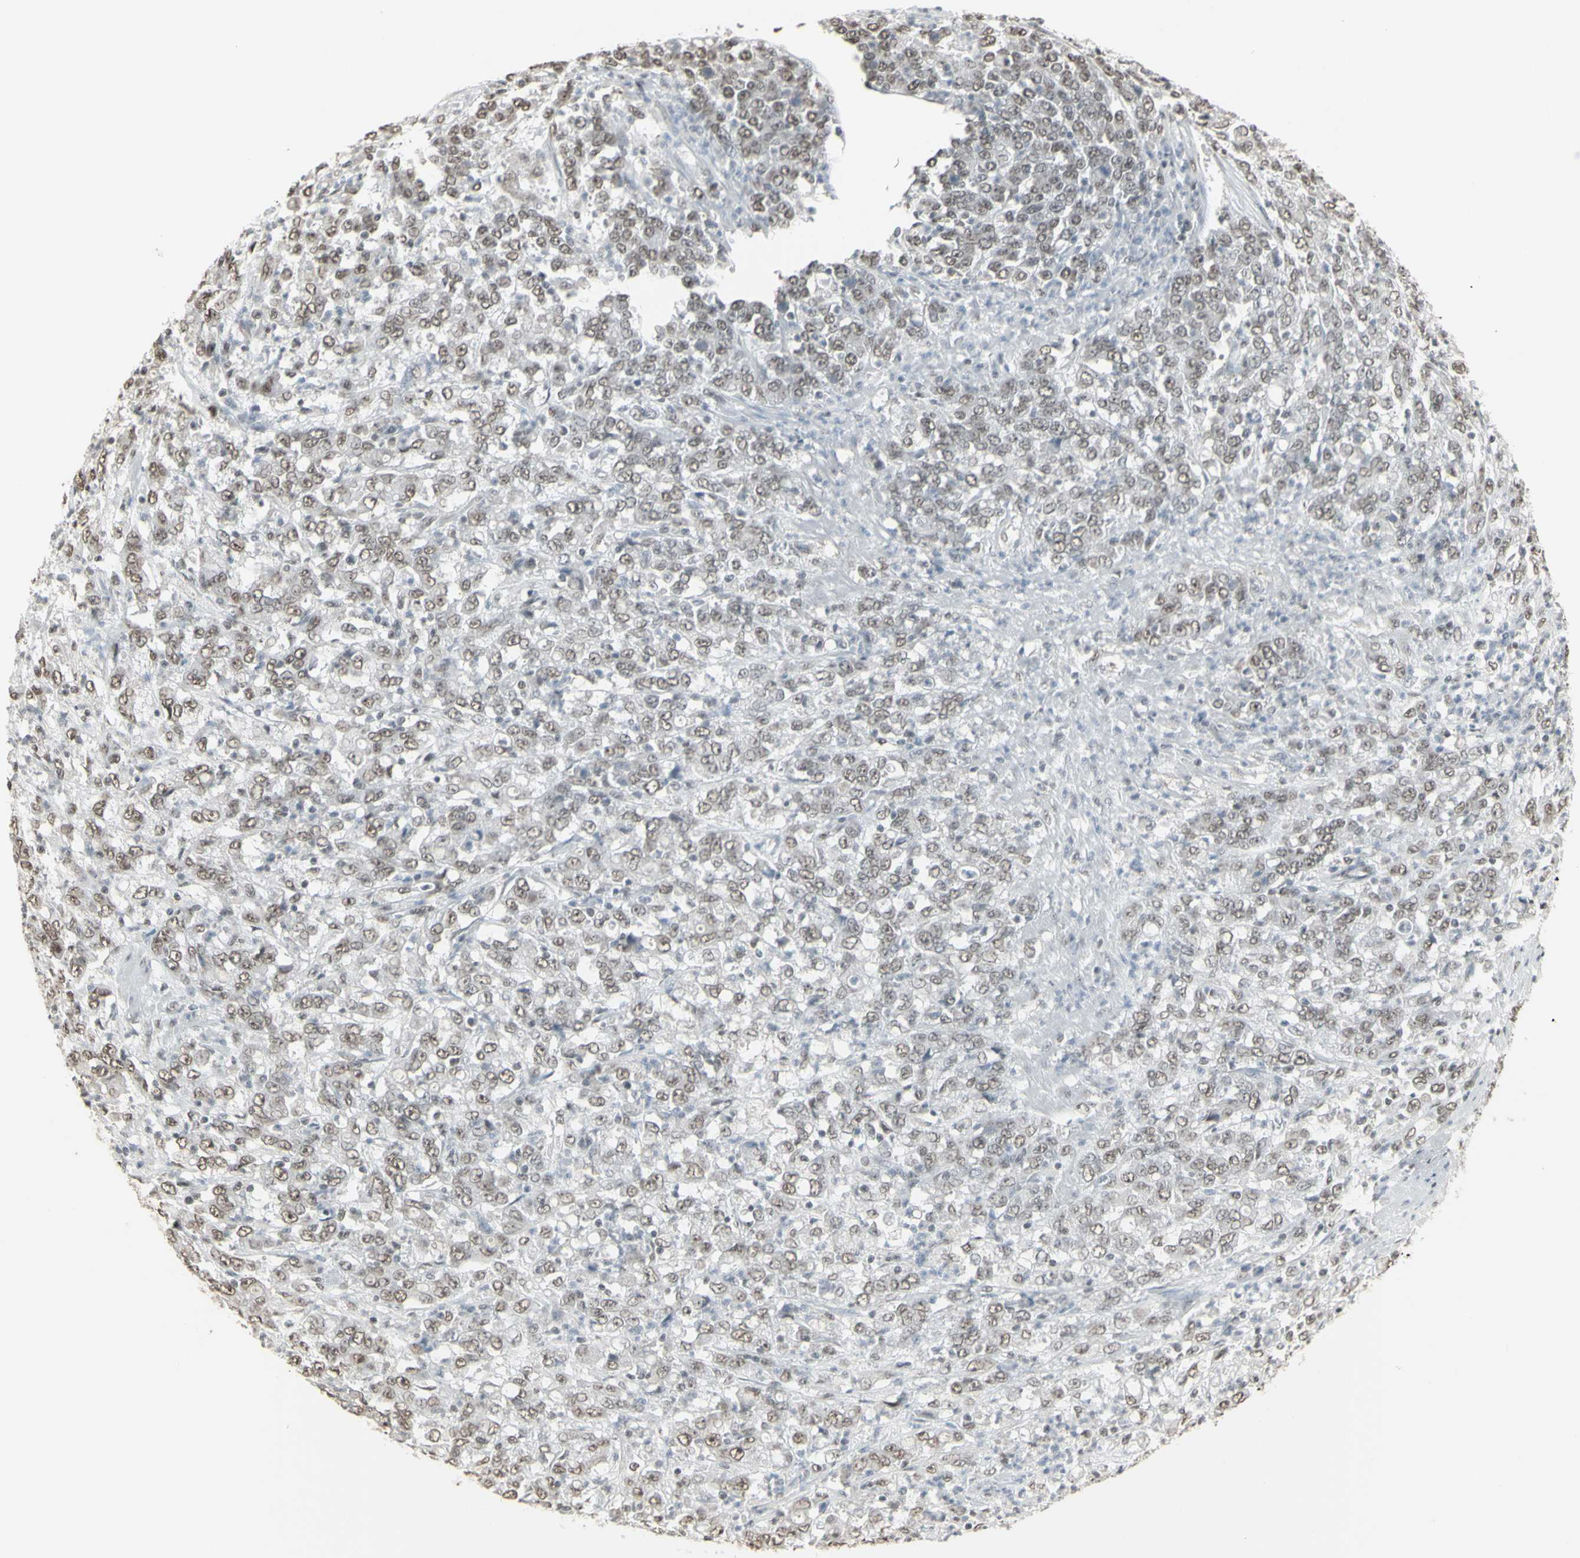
{"staining": {"intensity": "weak", "quantity": ">75%", "location": "nuclear"}, "tissue": "stomach cancer", "cell_type": "Tumor cells", "image_type": "cancer", "snomed": [{"axis": "morphology", "description": "Adenocarcinoma, NOS"}, {"axis": "topography", "description": "Stomach, lower"}], "caption": "High-magnification brightfield microscopy of stomach cancer stained with DAB (brown) and counterstained with hematoxylin (blue). tumor cells exhibit weak nuclear positivity is seen in about>75% of cells.", "gene": "TRIM28", "patient": {"sex": "female", "age": 71}}